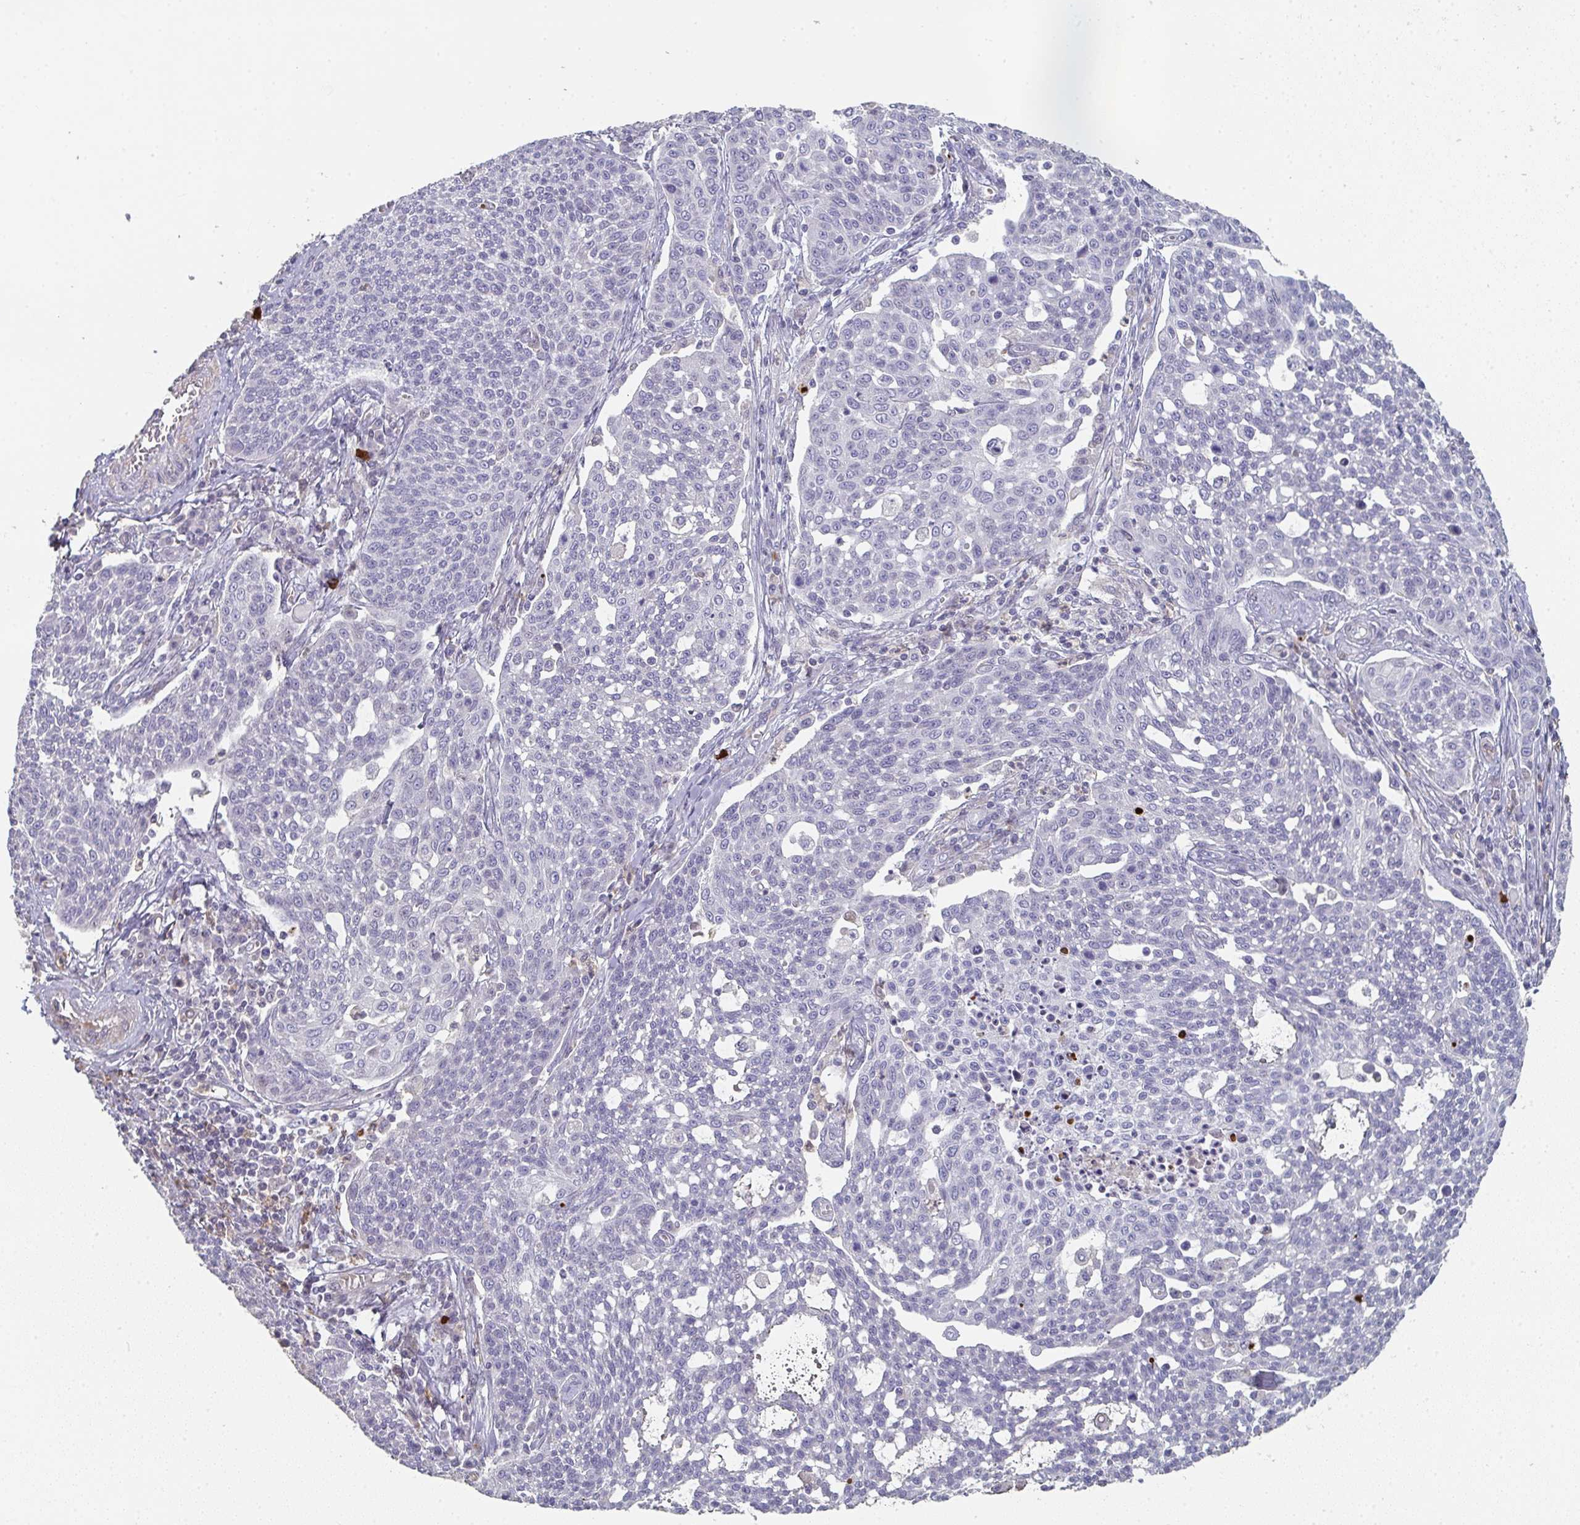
{"staining": {"intensity": "negative", "quantity": "none", "location": "none"}, "tissue": "cervical cancer", "cell_type": "Tumor cells", "image_type": "cancer", "snomed": [{"axis": "morphology", "description": "Squamous cell carcinoma, NOS"}, {"axis": "topography", "description": "Cervix"}], "caption": "Immunohistochemistry (IHC) of squamous cell carcinoma (cervical) reveals no staining in tumor cells. The staining is performed using DAB brown chromogen with nuclei counter-stained in using hematoxylin.", "gene": "A1CF", "patient": {"sex": "female", "age": 34}}